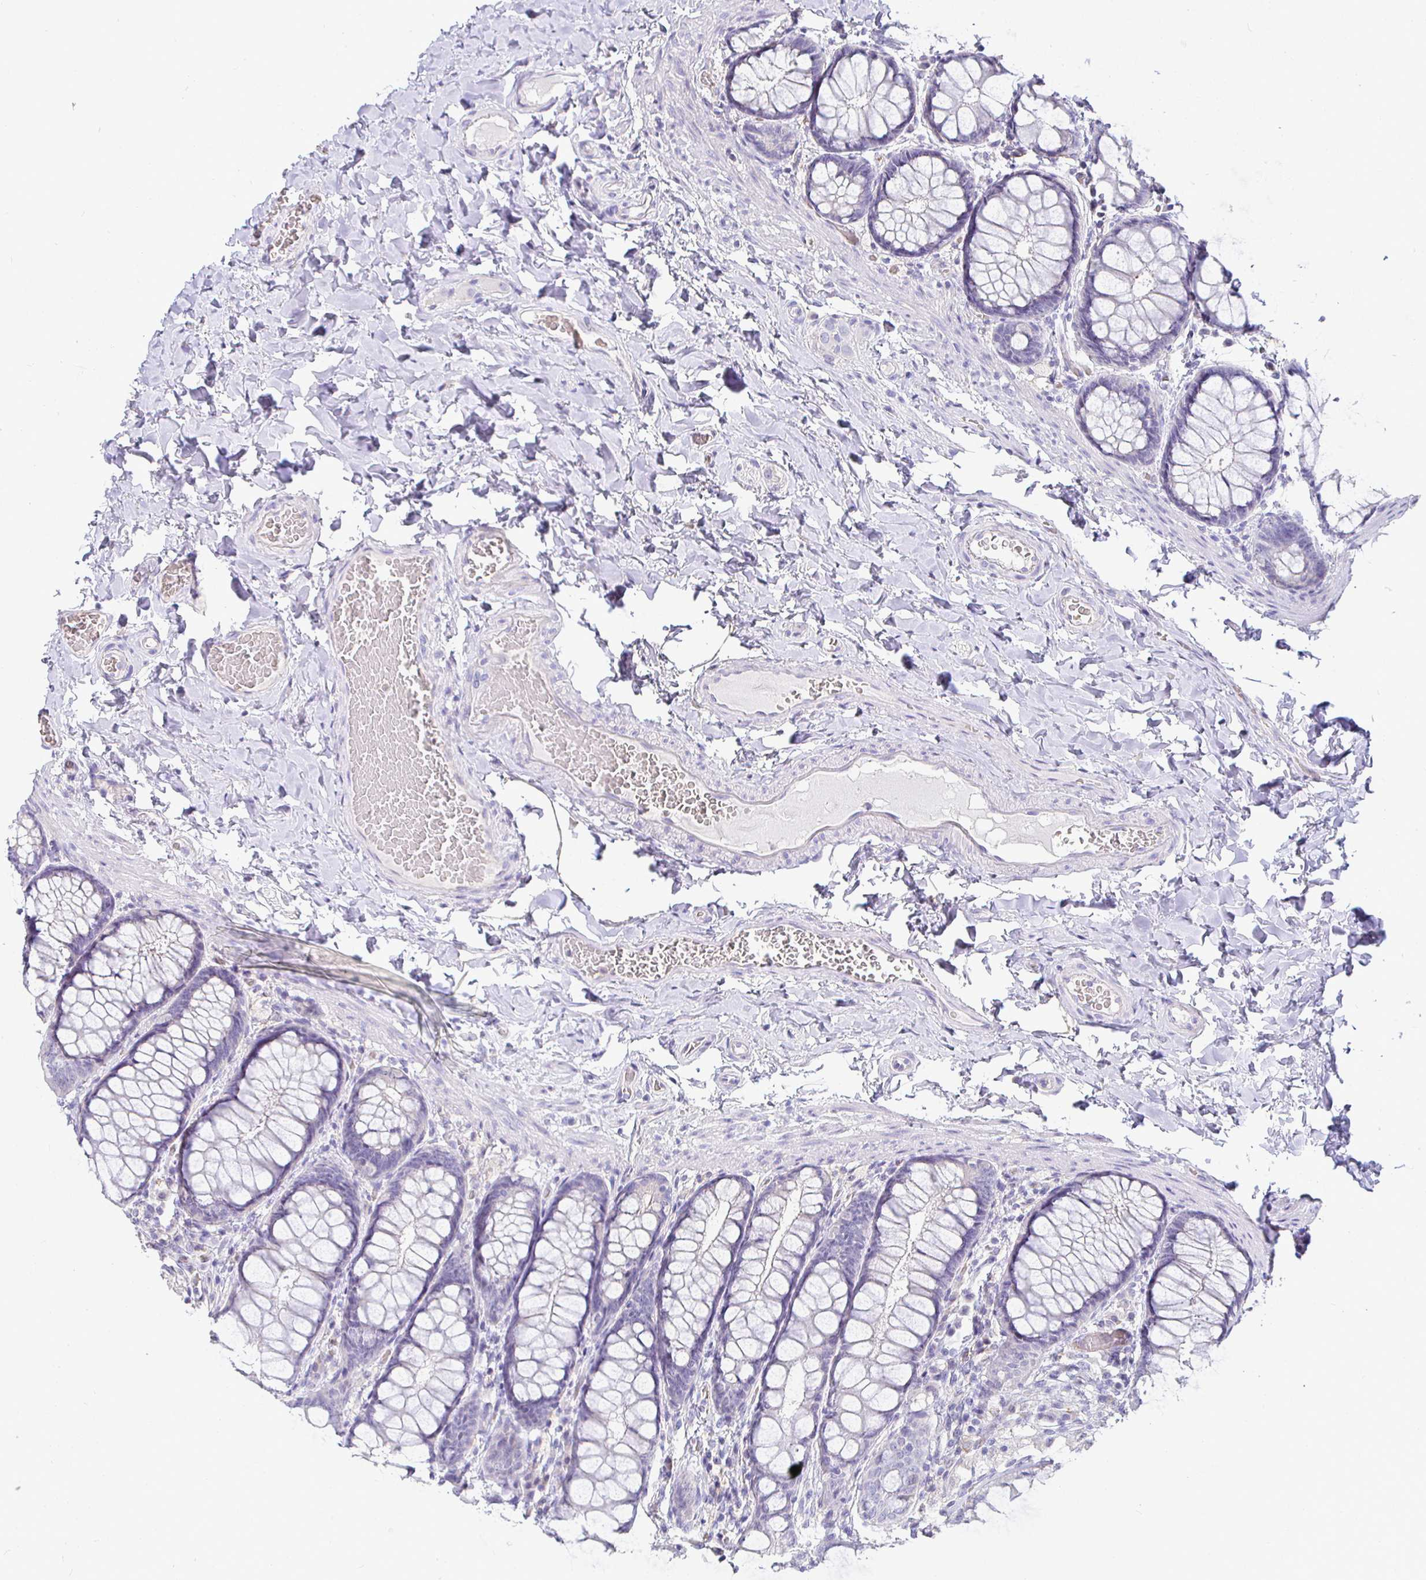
{"staining": {"intensity": "negative", "quantity": "none", "location": "none"}, "tissue": "colon", "cell_type": "Endothelial cells", "image_type": "normal", "snomed": [{"axis": "morphology", "description": "Normal tissue, NOS"}, {"axis": "topography", "description": "Colon"}], "caption": "A photomicrograph of colon stained for a protein exhibits no brown staining in endothelial cells. (Stains: DAB (3,3'-diaminobenzidine) immunohistochemistry with hematoxylin counter stain, Microscopy: brightfield microscopy at high magnification).", "gene": "SIRPA", "patient": {"sex": "male", "age": 47}}